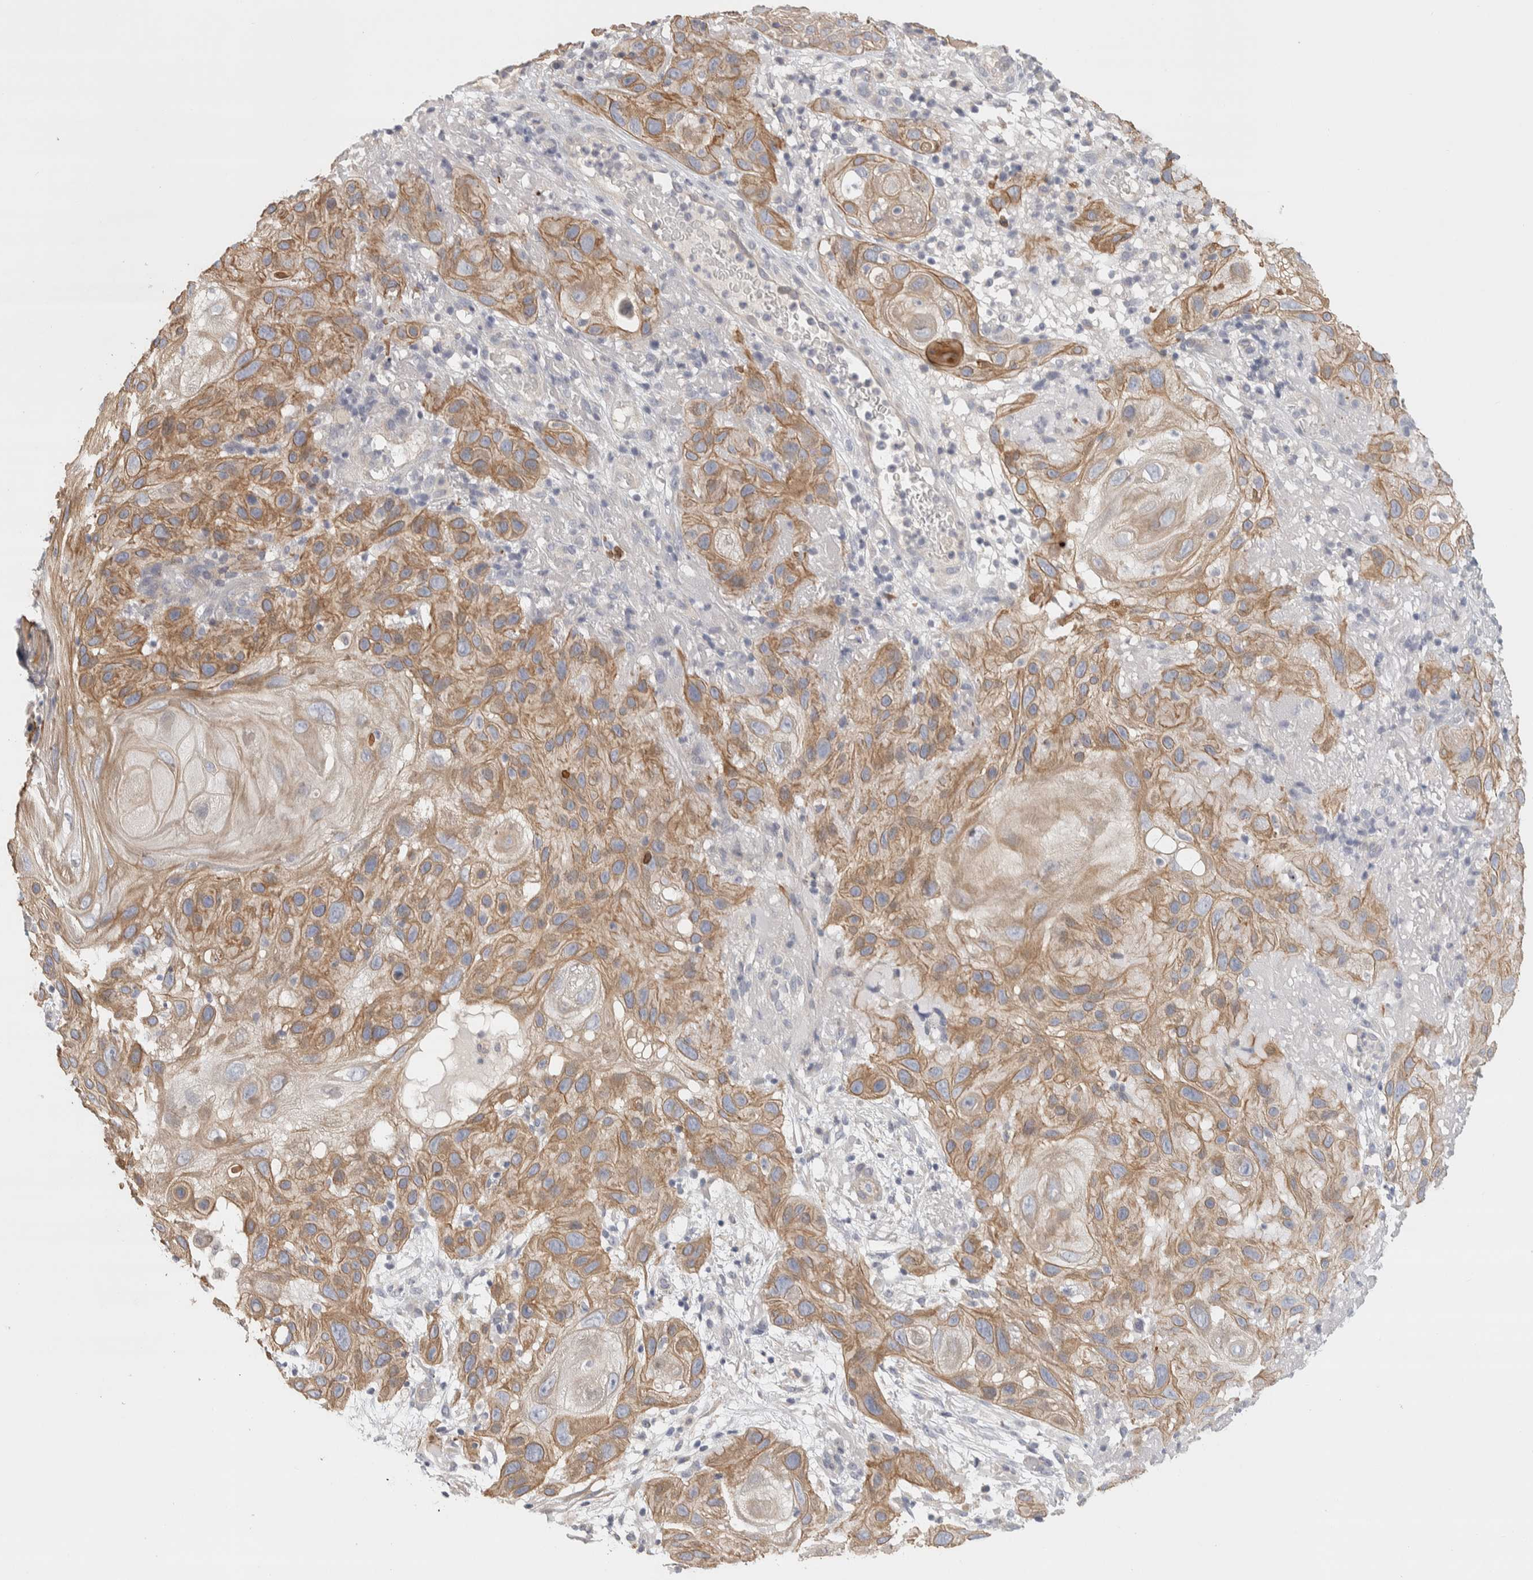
{"staining": {"intensity": "moderate", "quantity": ">75%", "location": "cytoplasmic/membranous"}, "tissue": "skin cancer", "cell_type": "Tumor cells", "image_type": "cancer", "snomed": [{"axis": "morphology", "description": "Squamous cell carcinoma, NOS"}, {"axis": "topography", "description": "Skin"}], "caption": "Tumor cells display medium levels of moderate cytoplasmic/membranous staining in approximately >75% of cells in human skin cancer (squamous cell carcinoma).", "gene": "DCXR", "patient": {"sex": "female", "age": 96}}